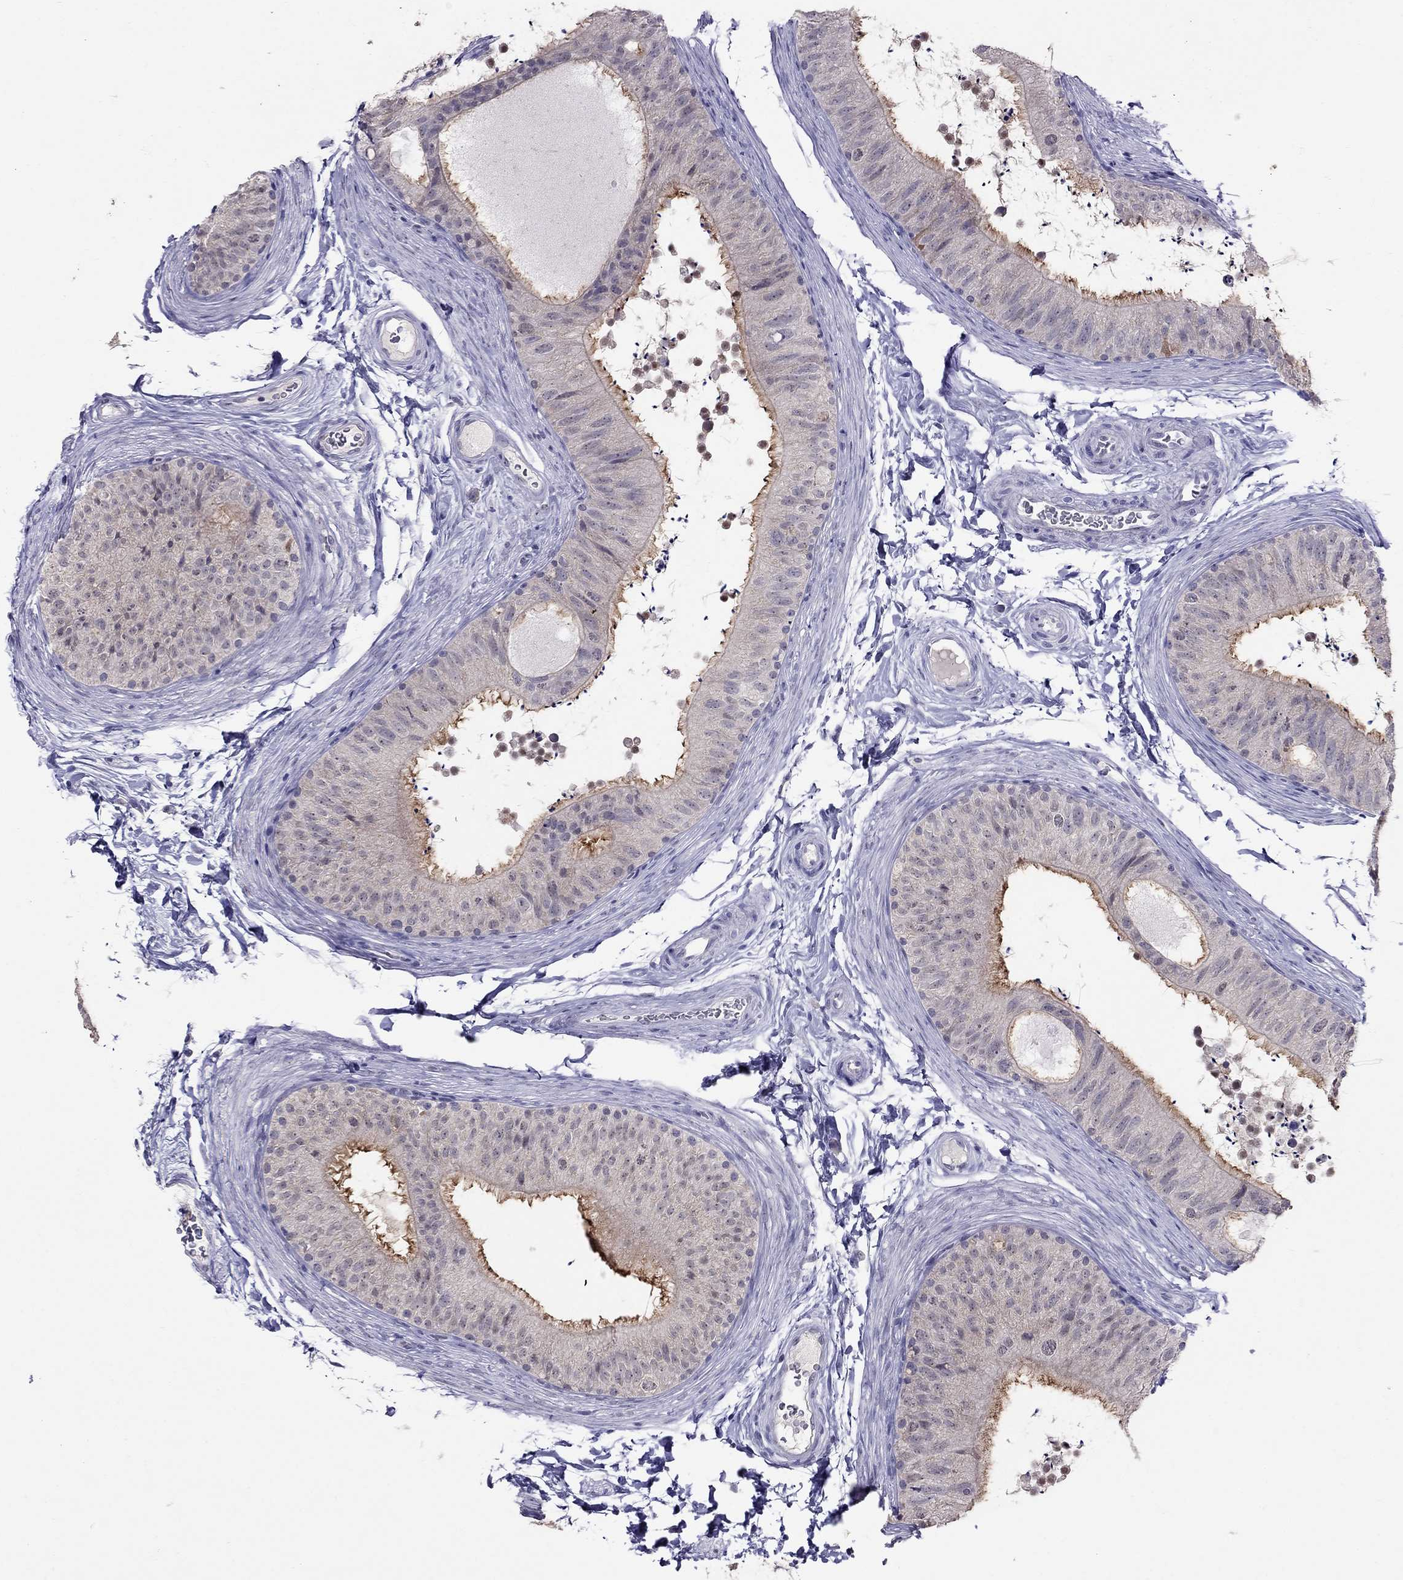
{"staining": {"intensity": "strong", "quantity": "<25%", "location": "cytoplasmic/membranous"}, "tissue": "epididymis", "cell_type": "Glandular cells", "image_type": "normal", "snomed": [{"axis": "morphology", "description": "Normal tissue, NOS"}, {"axis": "topography", "description": "Epididymis"}], "caption": "Immunohistochemistry histopathology image of benign epididymis: human epididymis stained using IHC demonstrates medium levels of strong protein expression localized specifically in the cytoplasmic/membranous of glandular cells, appearing as a cytoplasmic/membranous brown color.", "gene": "MYO3B", "patient": {"sex": "male", "age": 32}}